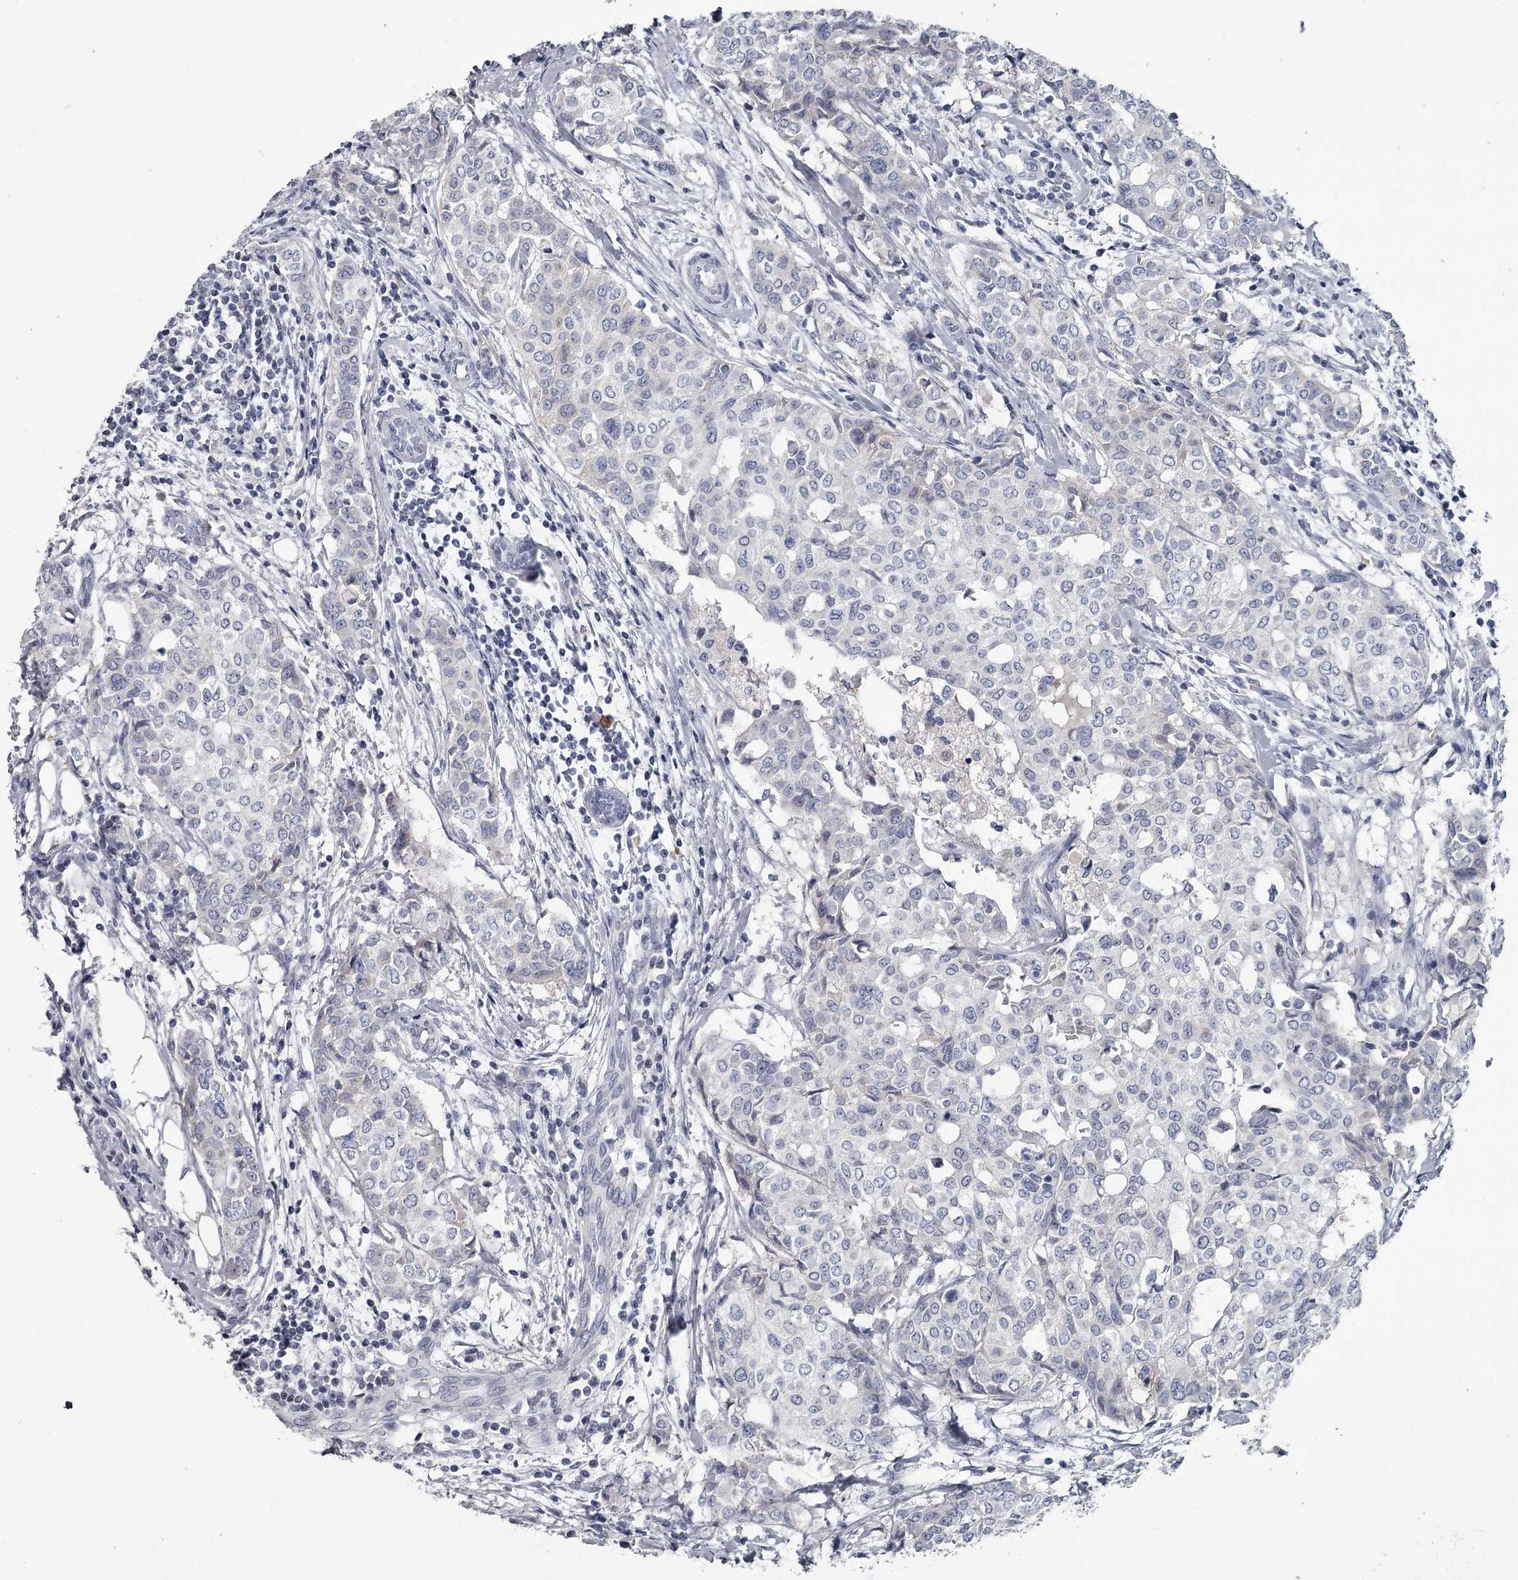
{"staining": {"intensity": "negative", "quantity": "none", "location": "none"}, "tissue": "breast cancer", "cell_type": "Tumor cells", "image_type": "cancer", "snomed": [{"axis": "morphology", "description": "Lobular carcinoma"}, {"axis": "topography", "description": "Breast"}], "caption": "Immunohistochemistry photomicrograph of human breast cancer (lobular carcinoma) stained for a protein (brown), which demonstrates no positivity in tumor cells.", "gene": "DAO", "patient": {"sex": "female", "age": 51}}